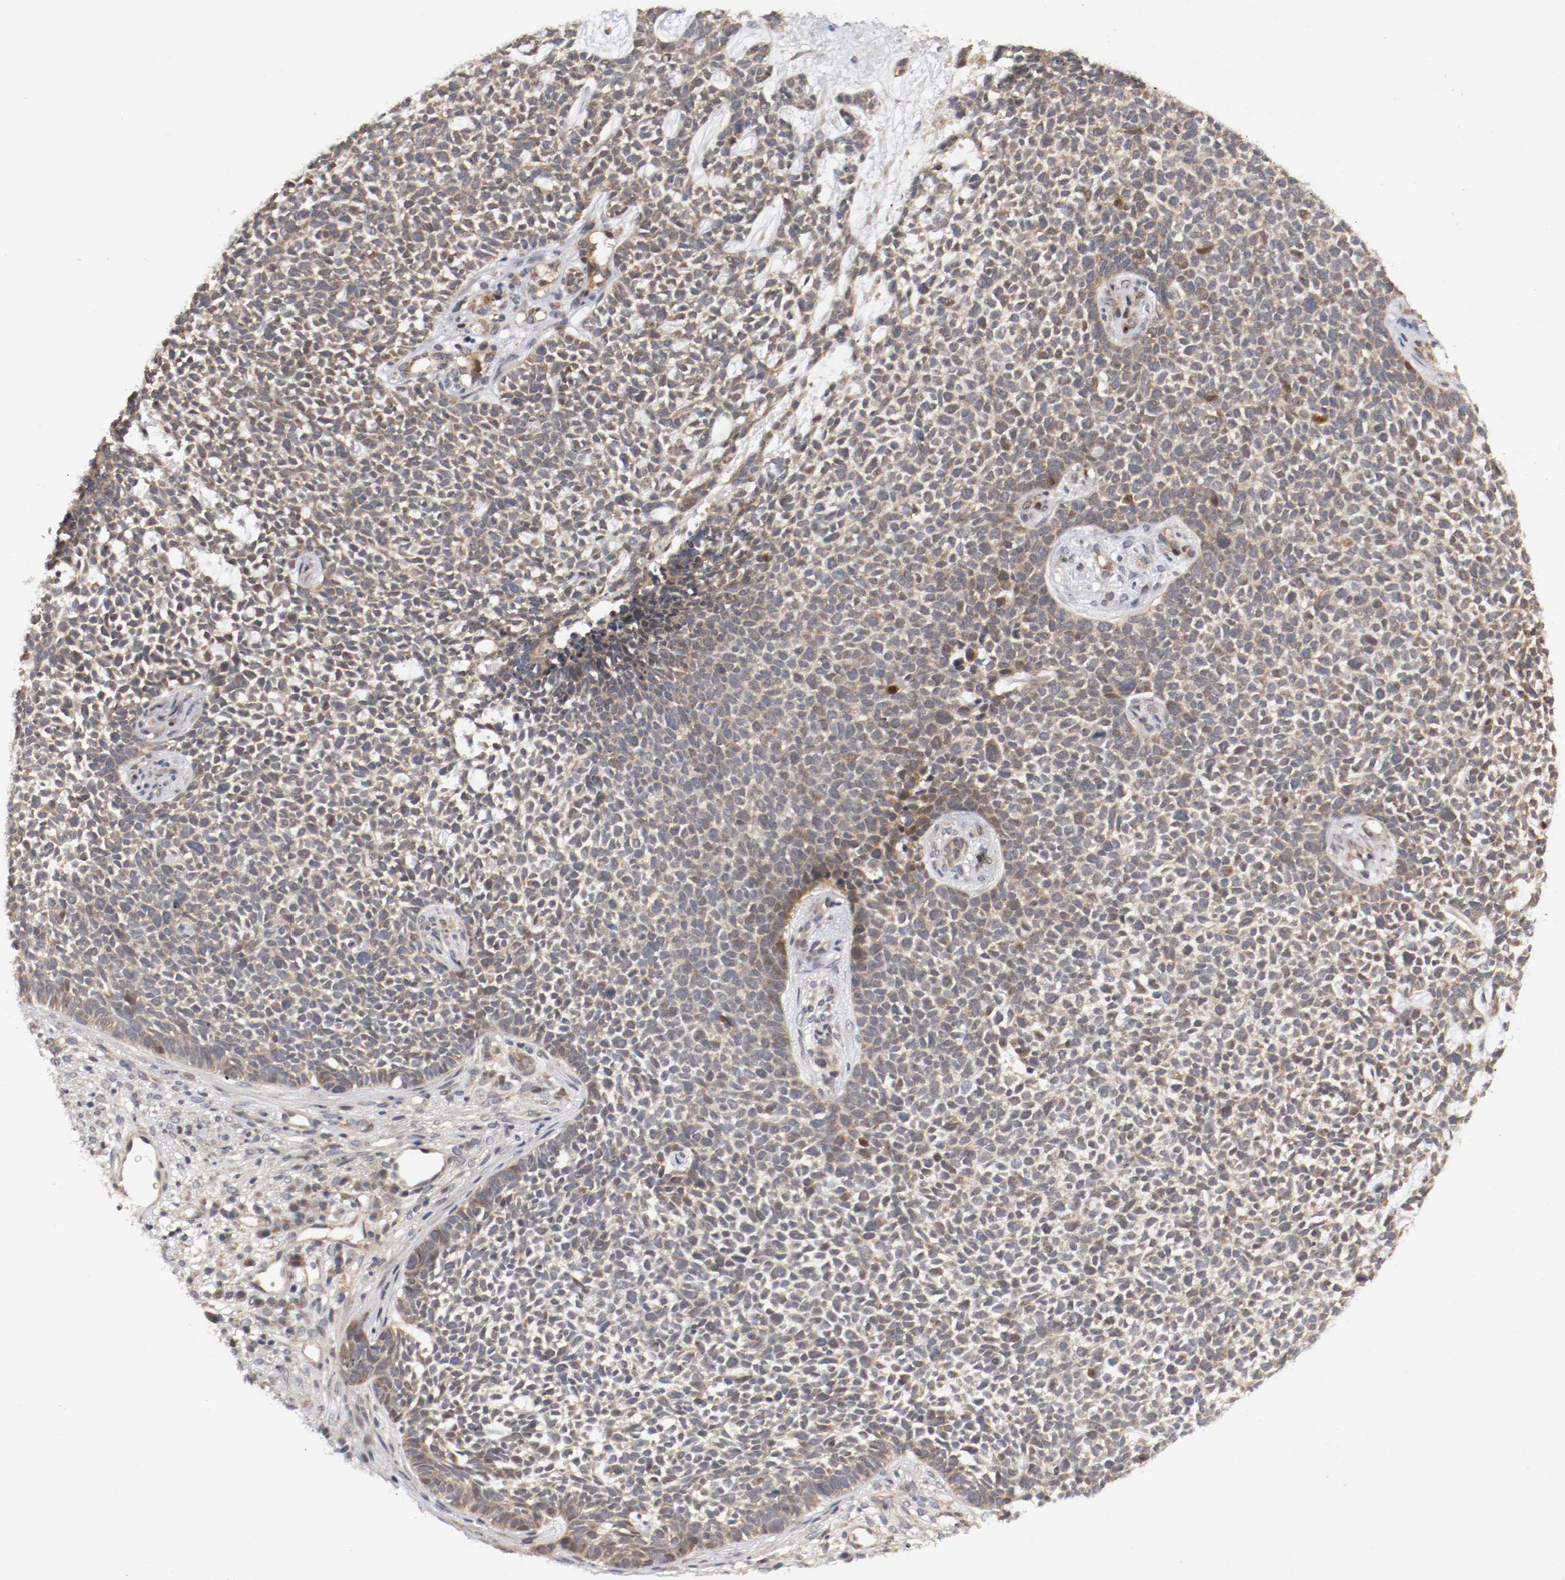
{"staining": {"intensity": "negative", "quantity": "none", "location": "none"}, "tissue": "skin cancer", "cell_type": "Tumor cells", "image_type": "cancer", "snomed": [{"axis": "morphology", "description": "Basal cell carcinoma"}, {"axis": "topography", "description": "Skin"}], "caption": "Immunohistochemistry (IHC) histopathology image of neoplastic tissue: skin cancer stained with DAB displays no significant protein staining in tumor cells.", "gene": "TNFRSF1B", "patient": {"sex": "female", "age": 84}}